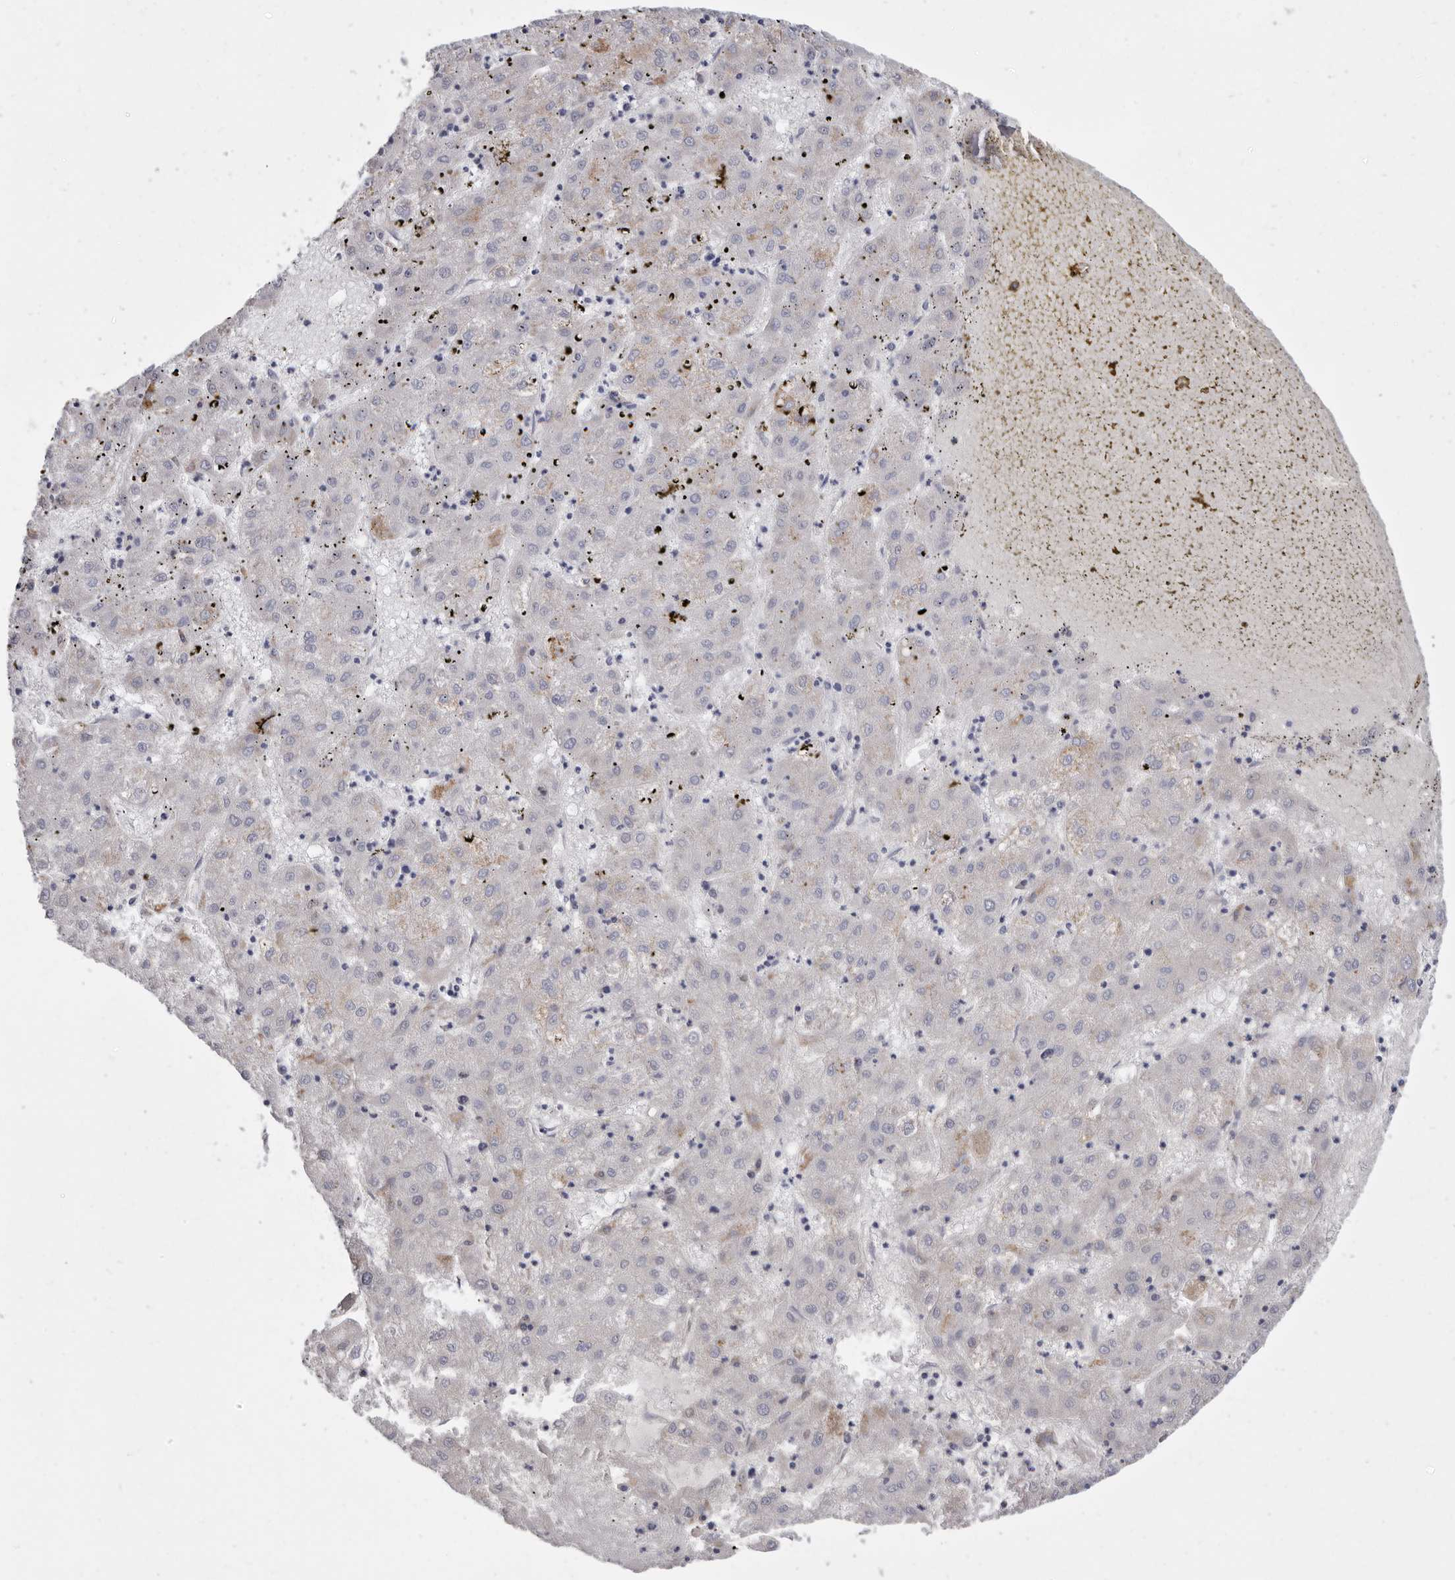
{"staining": {"intensity": "moderate", "quantity": "<25%", "location": "cytoplasmic/membranous"}, "tissue": "liver cancer", "cell_type": "Tumor cells", "image_type": "cancer", "snomed": [{"axis": "morphology", "description": "Carcinoma, Hepatocellular, NOS"}, {"axis": "topography", "description": "Liver"}], "caption": "A brown stain labels moderate cytoplasmic/membranous expression of a protein in human liver cancer (hepatocellular carcinoma) tumor cells.", "gene": "RSPO2", "patient": {"sex": "male", "age": 72}}